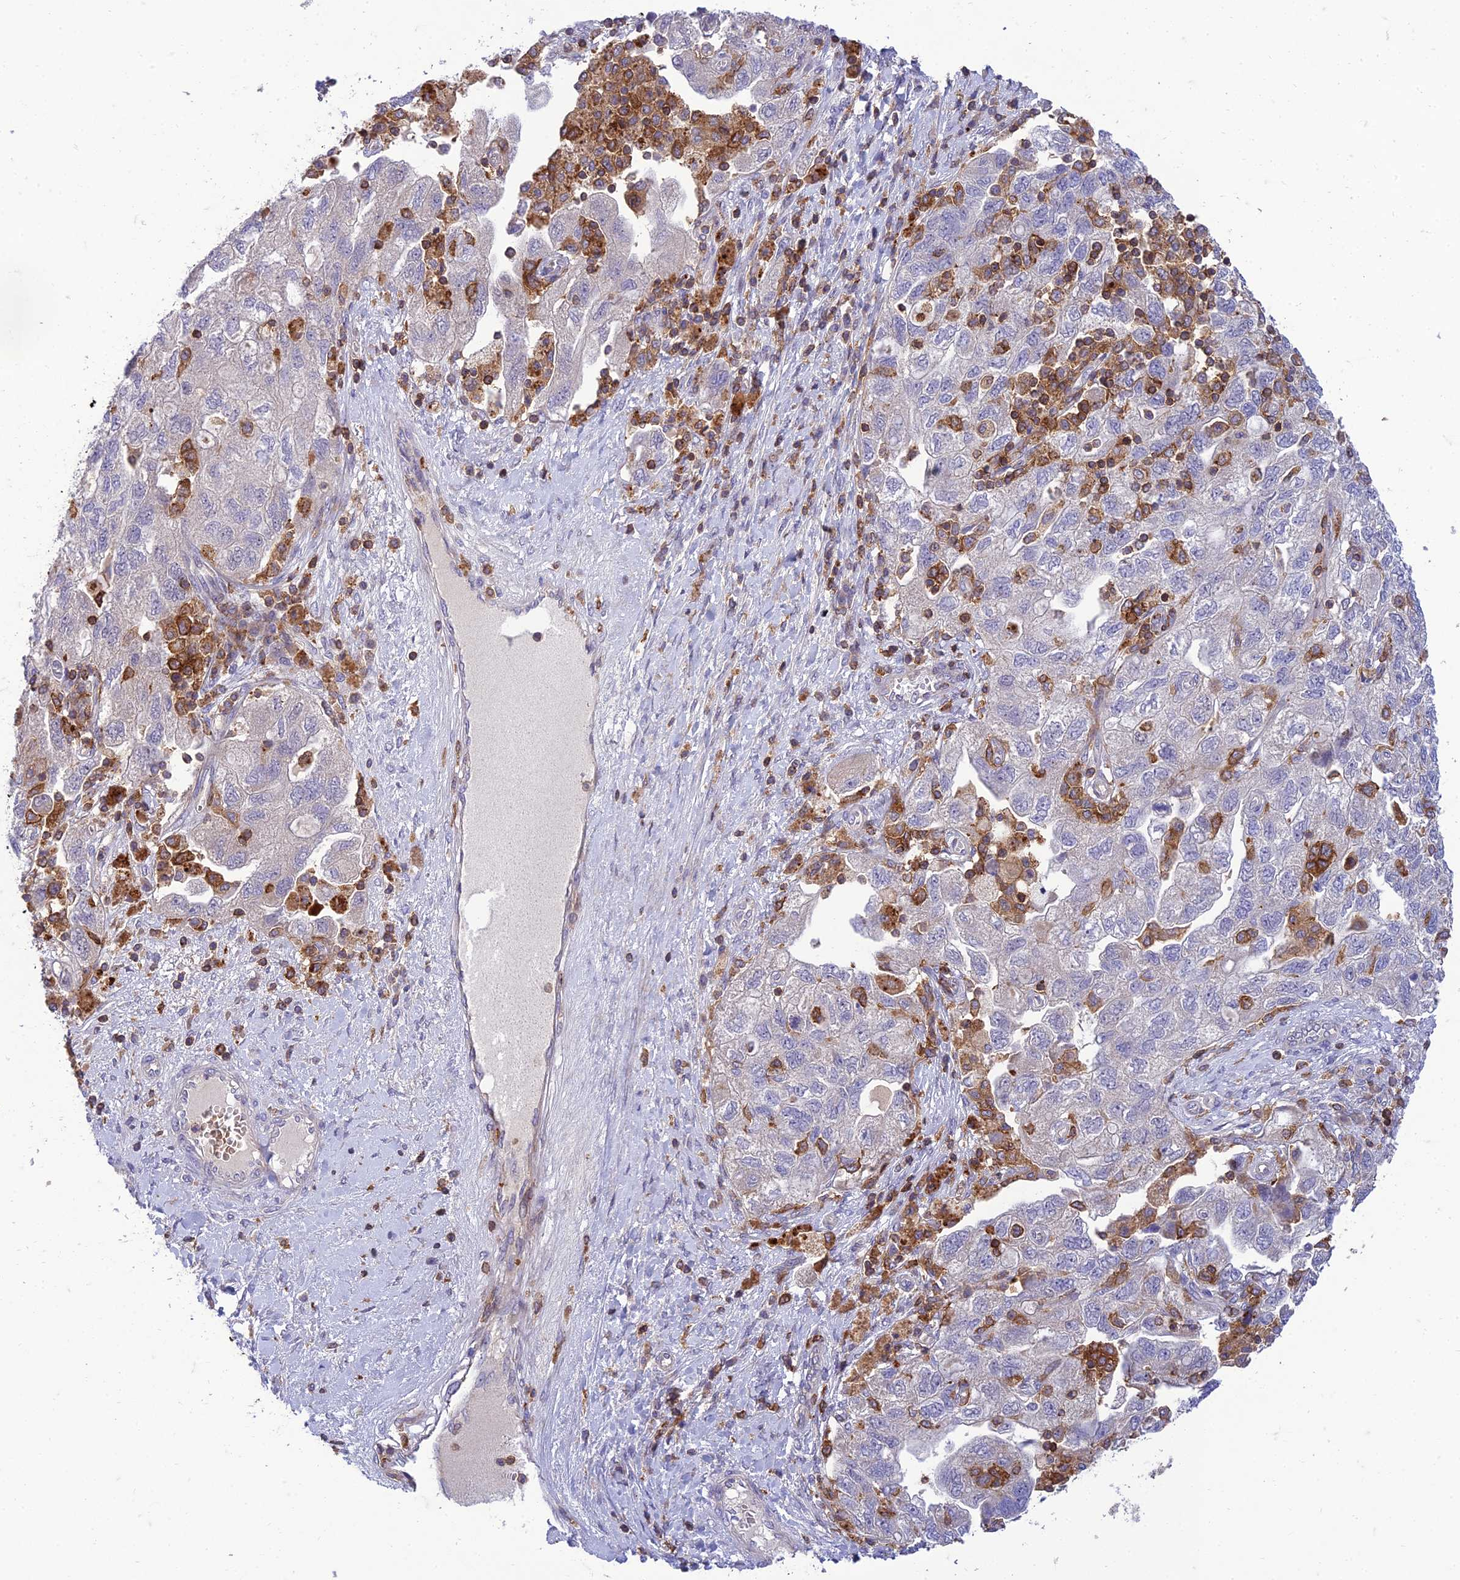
{"staining": {"intensity": "negative", "quantity": "none", "location": "none"}, "tissue": "ovarian cancer", "cell_type": "Tumor cells", "image_type": "cancer", "snomed": [{"axis": "morphology", "description": "Carcinoma, NOS"}, {"axis": "morphology", "description": "Cystadenocarcinoma, serous, NOS"}, {"axis": "topography", "description": "Ovary"}], "caption": "Immunohistochemistry (IHC) of ovarian serous cystadenocarcinoma demonstrates no staining in tumor cells.", "gene": "IRAK3", "patient": {"sex": "female", "age": 69}}